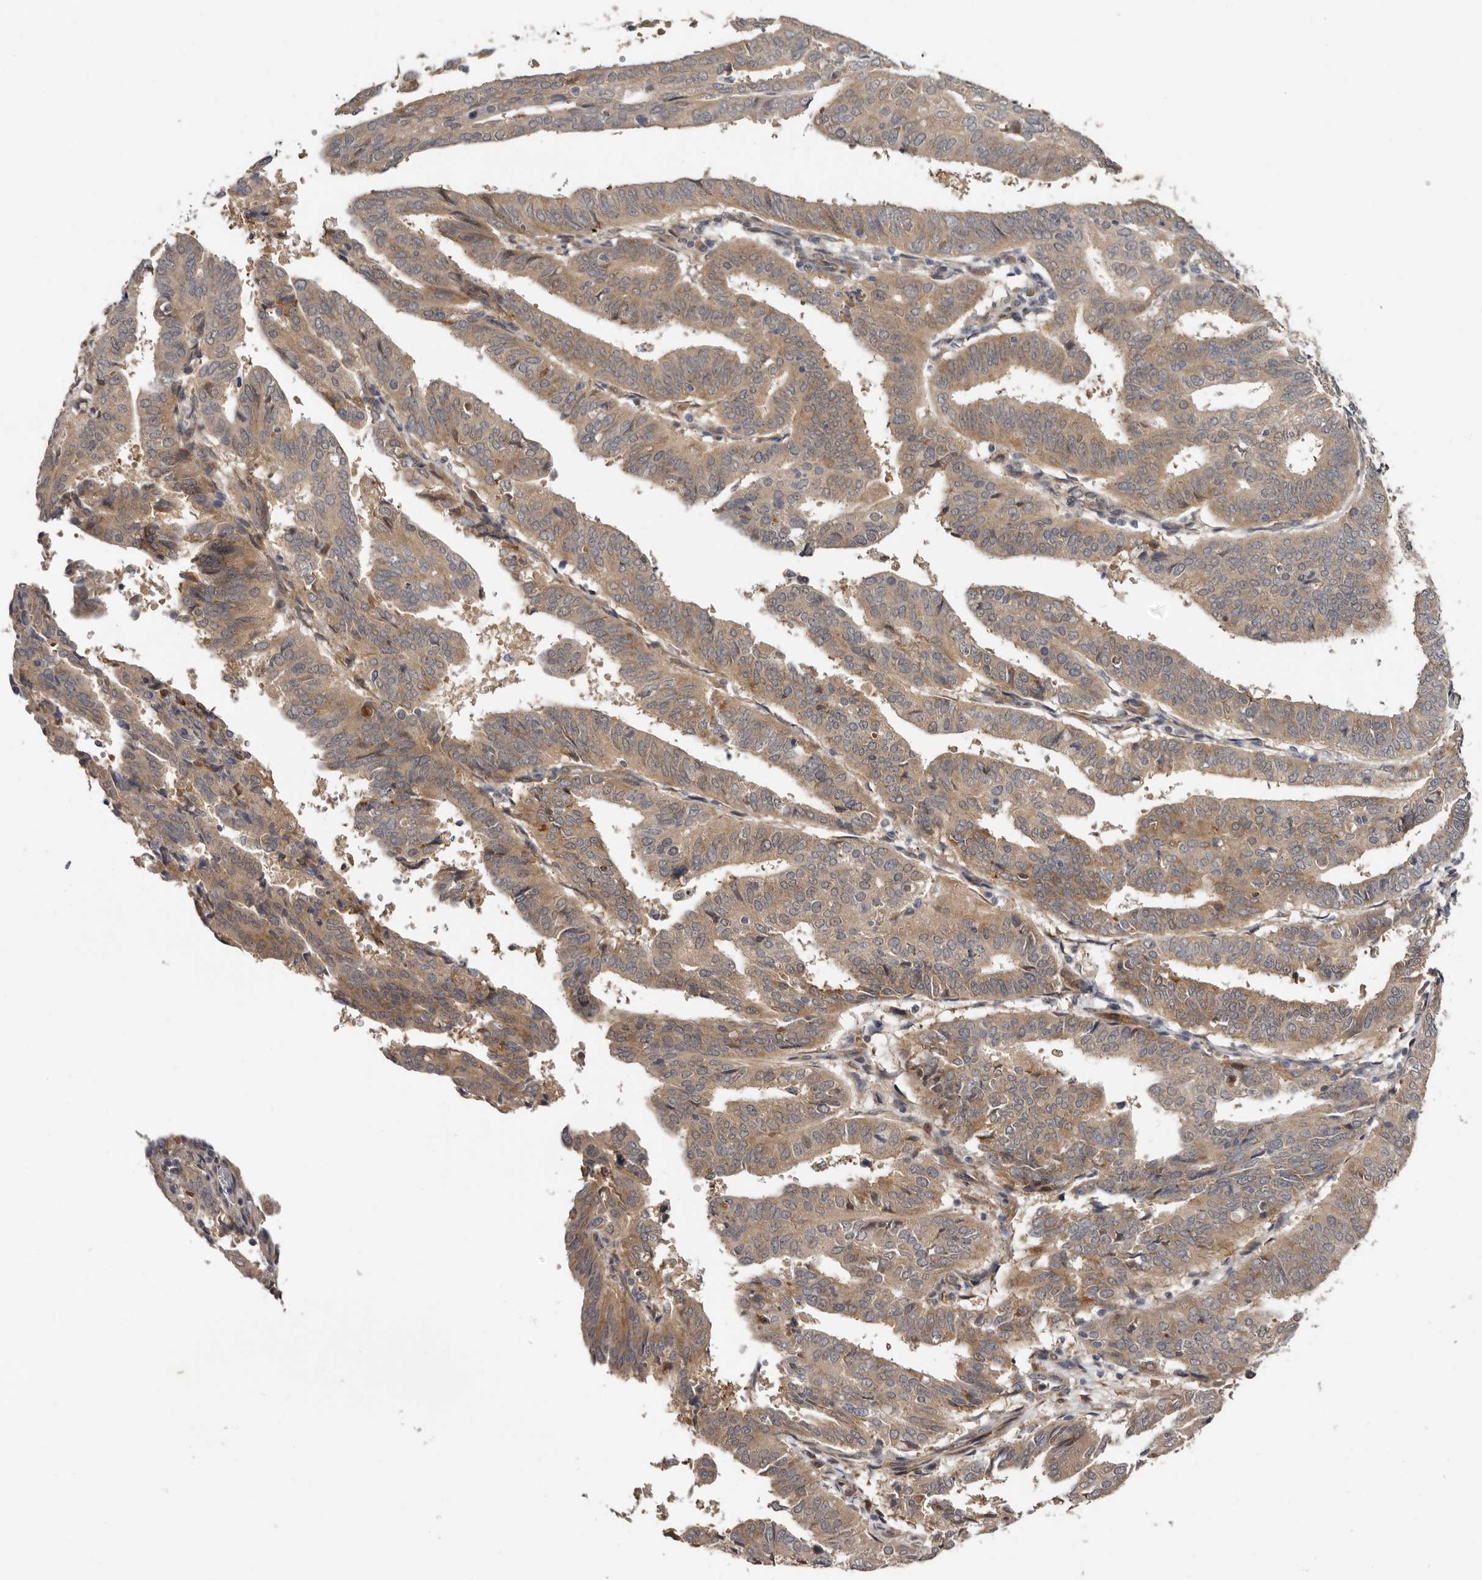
{"staining": {"intensity": "moderate", "quantity": ">75%", "location": "cytoplasmic/membranous"}, "tissue": "endometrial cancer", "cell_type": "Tumor cells", "image_type": "cancer", "snomed": [{"axis": "morphology", "description": "Adenocarcinoma, NOS"}, {"axis": "topography", "description": "Uterus"}], "caption": "Adenocarcinoma (endometrial) stained with a protein marker reveals moderate staining in tumor cells.", "gene": "SBDS", "patient": {"sex": "female", "age": 77}}